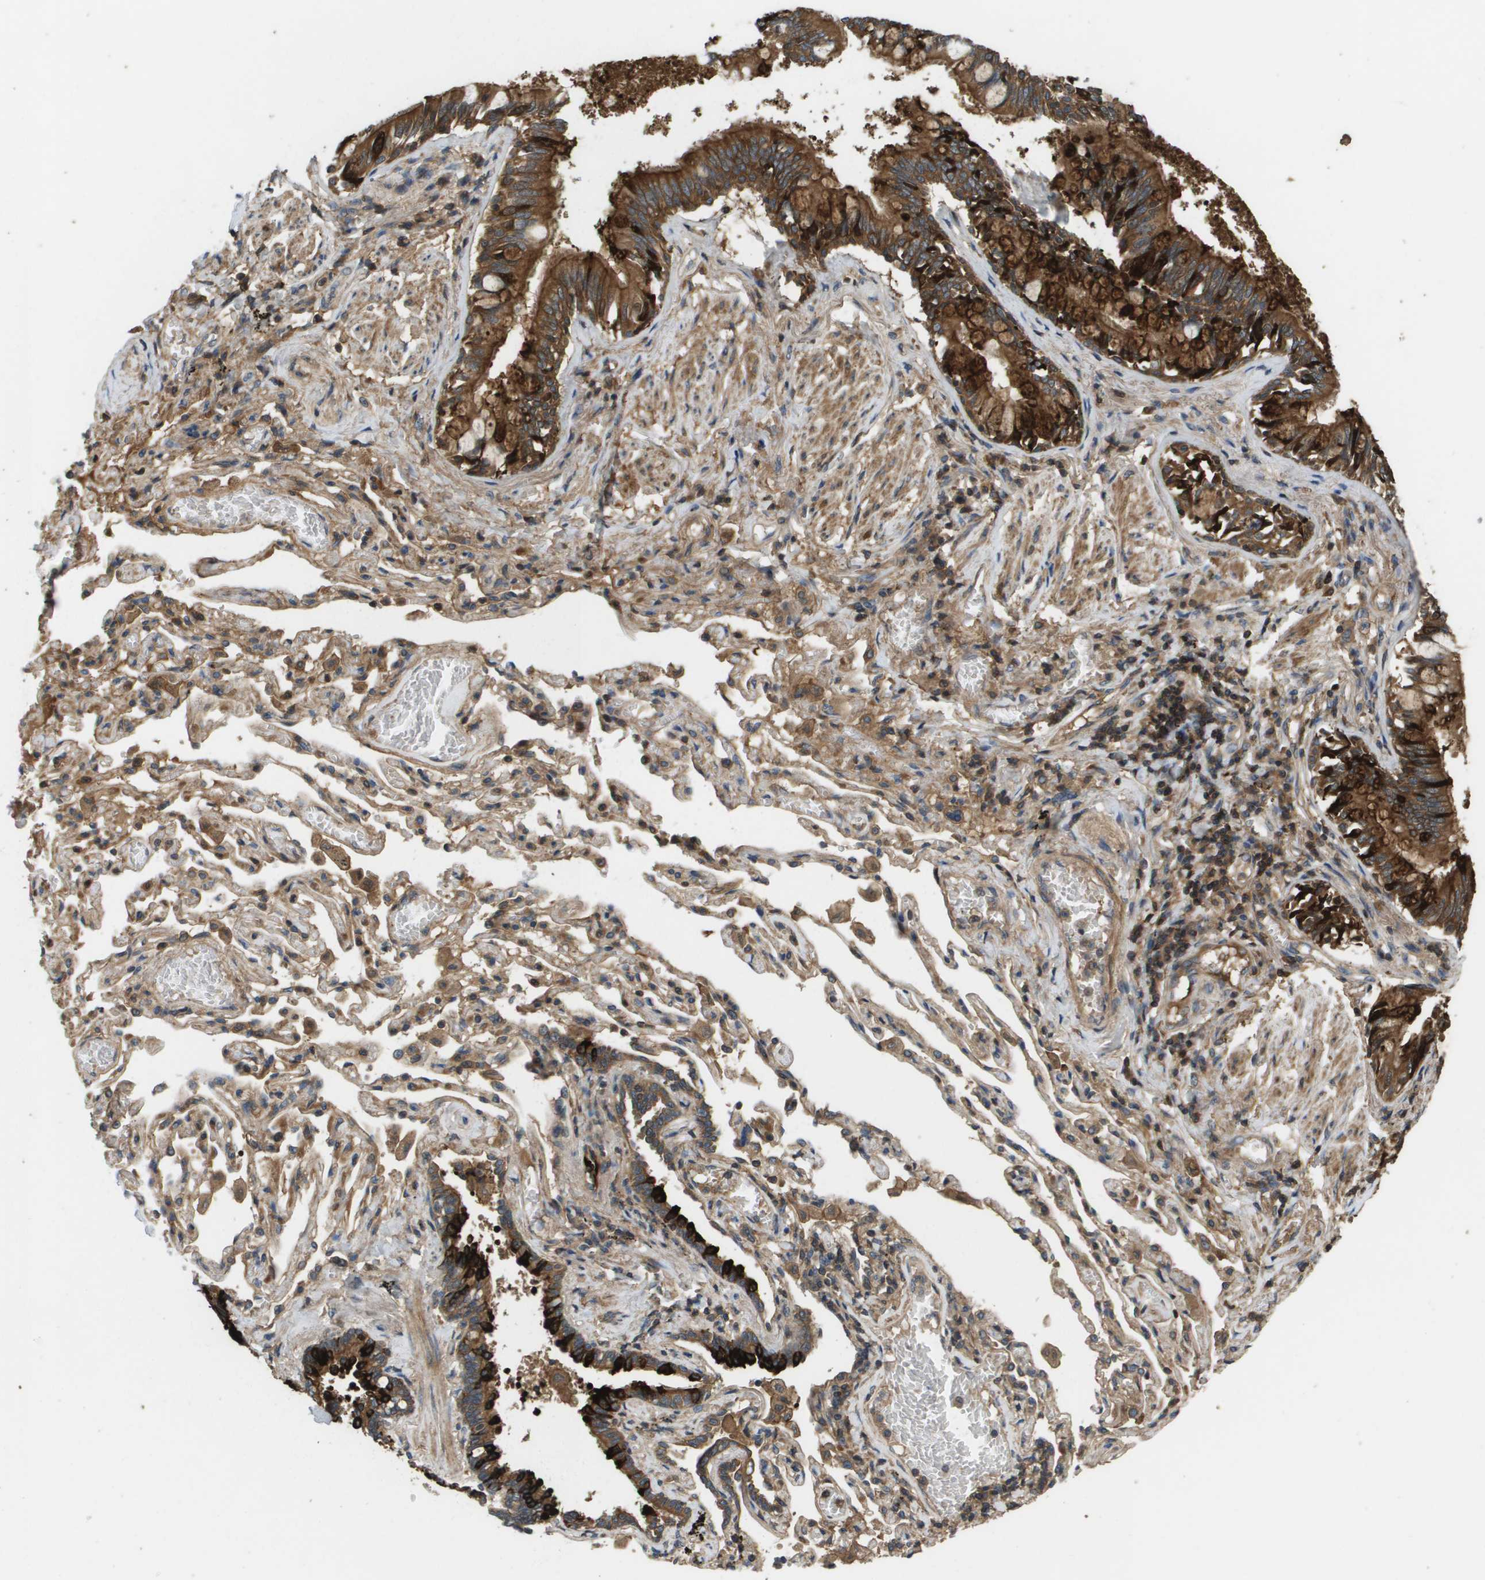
{"staining": {"intensity": "strong", "quantity": ">75%", "location": "cytoplasmic/membranous"}, "tissue": "bronchus", "cell_type": "Respiratory epithelial cells", "image_type": "normal", "snomed": [{"axis": "morphology", "description": "Normal tissue, NOS"}, {"axis": "morphology", "description": "Inflammation, NOS"}, {"axis": "topography", "description": "Cartilage tissue"}, {"axis": "topography", "description": "Lung"}], "caption": "Respiratory epithelial cells exhibit high levels of strong cytoplasmic/membranous staining in approximately >75% of cells in unremarkable human bronchus.", "gene": "KRT23", "patient": {"sex": "male", "age": 71}}